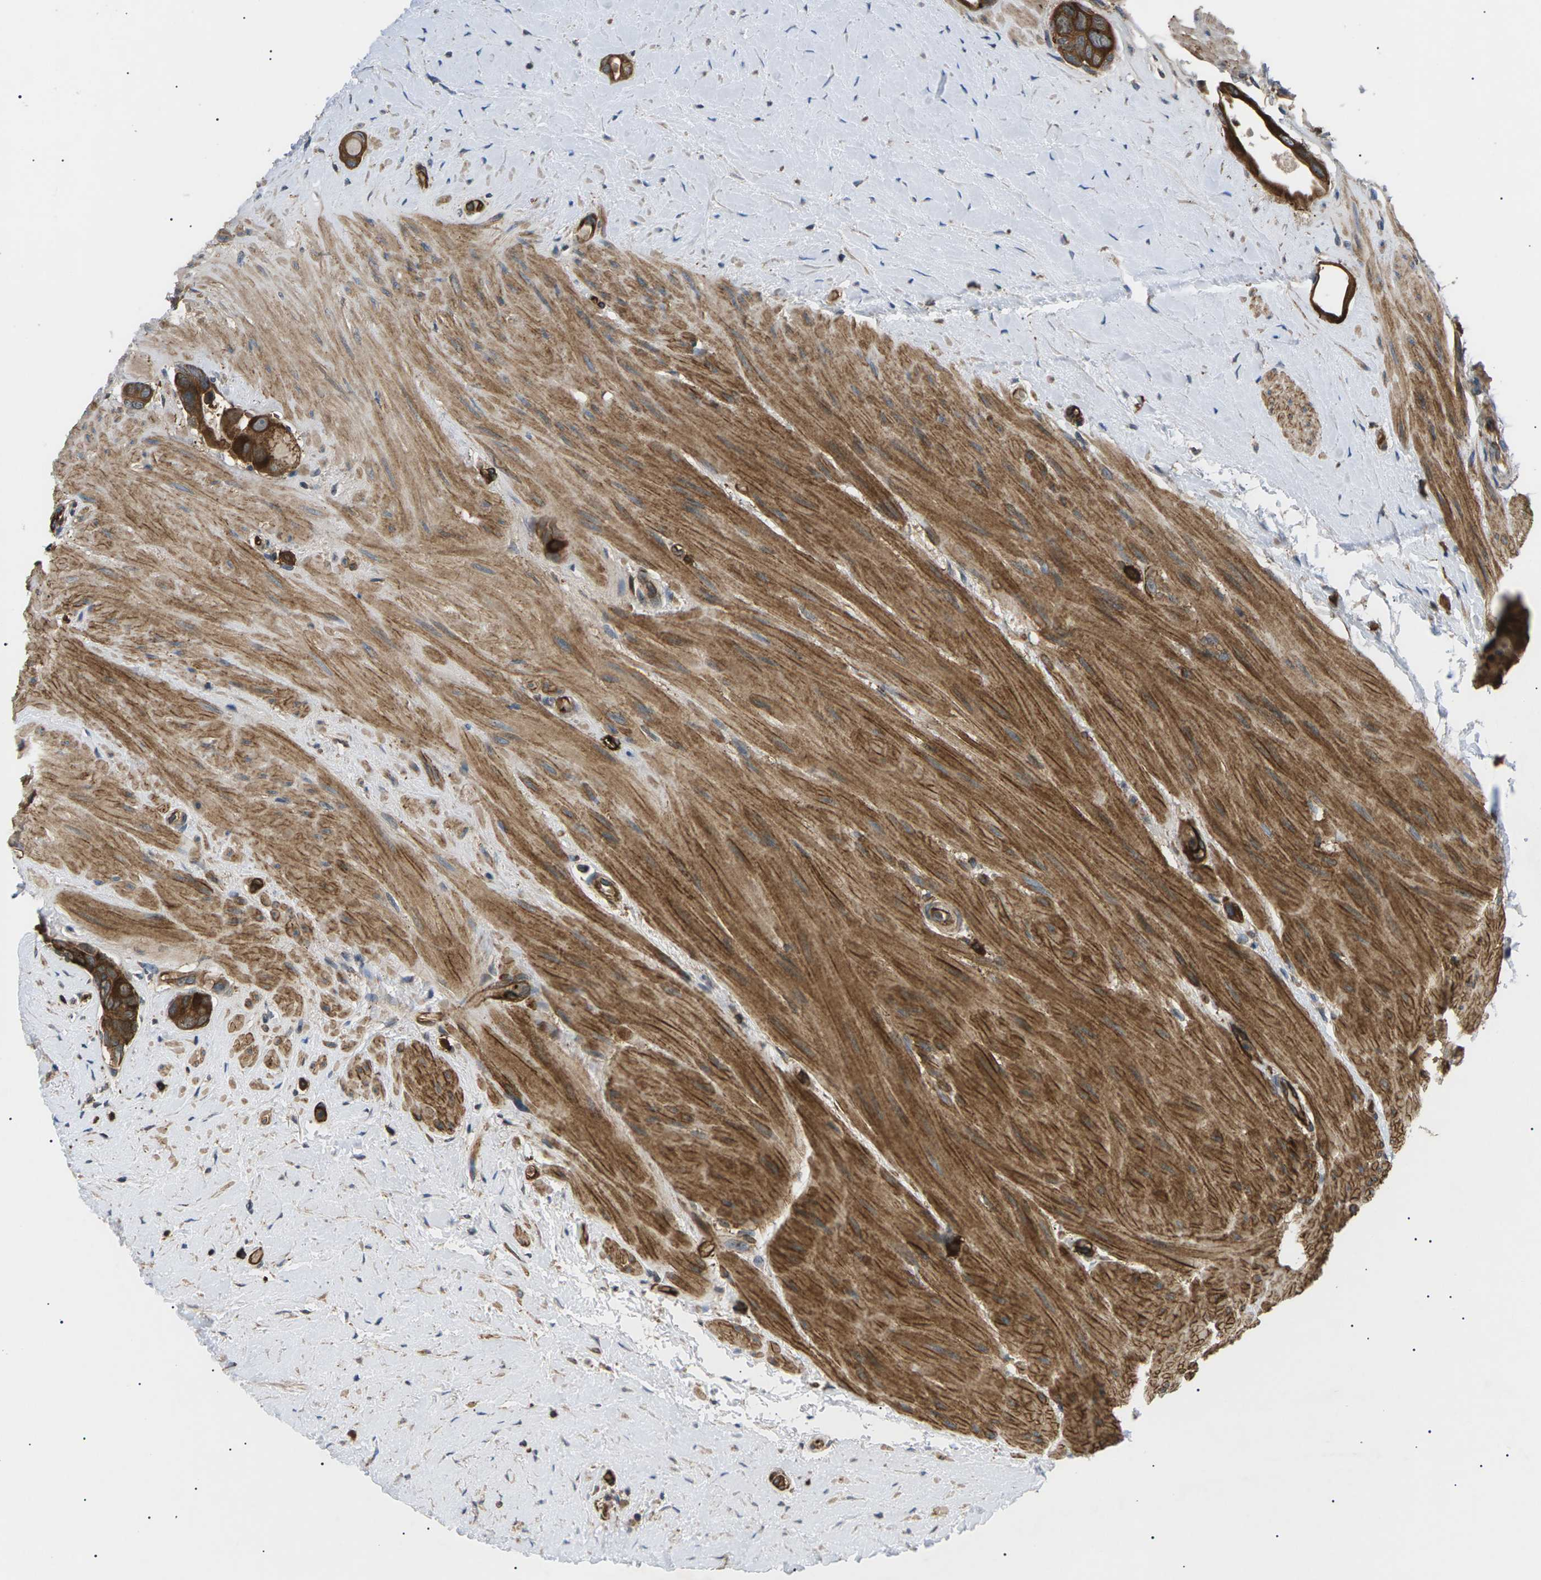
{"staining": {"intensity": "strong", "quantity": ">75%", "location": "cytoplasmic/membranous"}, "tissue": "colorectal cancer", "cell_type": "Tumor cells", "image_type": "cancer", "snomed": [{"axis": "morphology", "description": "Adenocarcinoma, NOS"}, {"axis": "topography", "description": "Rectum"}], "caption": "There is high levels of strong cytoplasmic/membranous expression in tumor cells of colorectal cancer (adenocarcinoma), as demonstrated by immunohistochemical staining (brown color).", "gene": "TMTC4", "patient": {"sex": "male", "age": 51}}